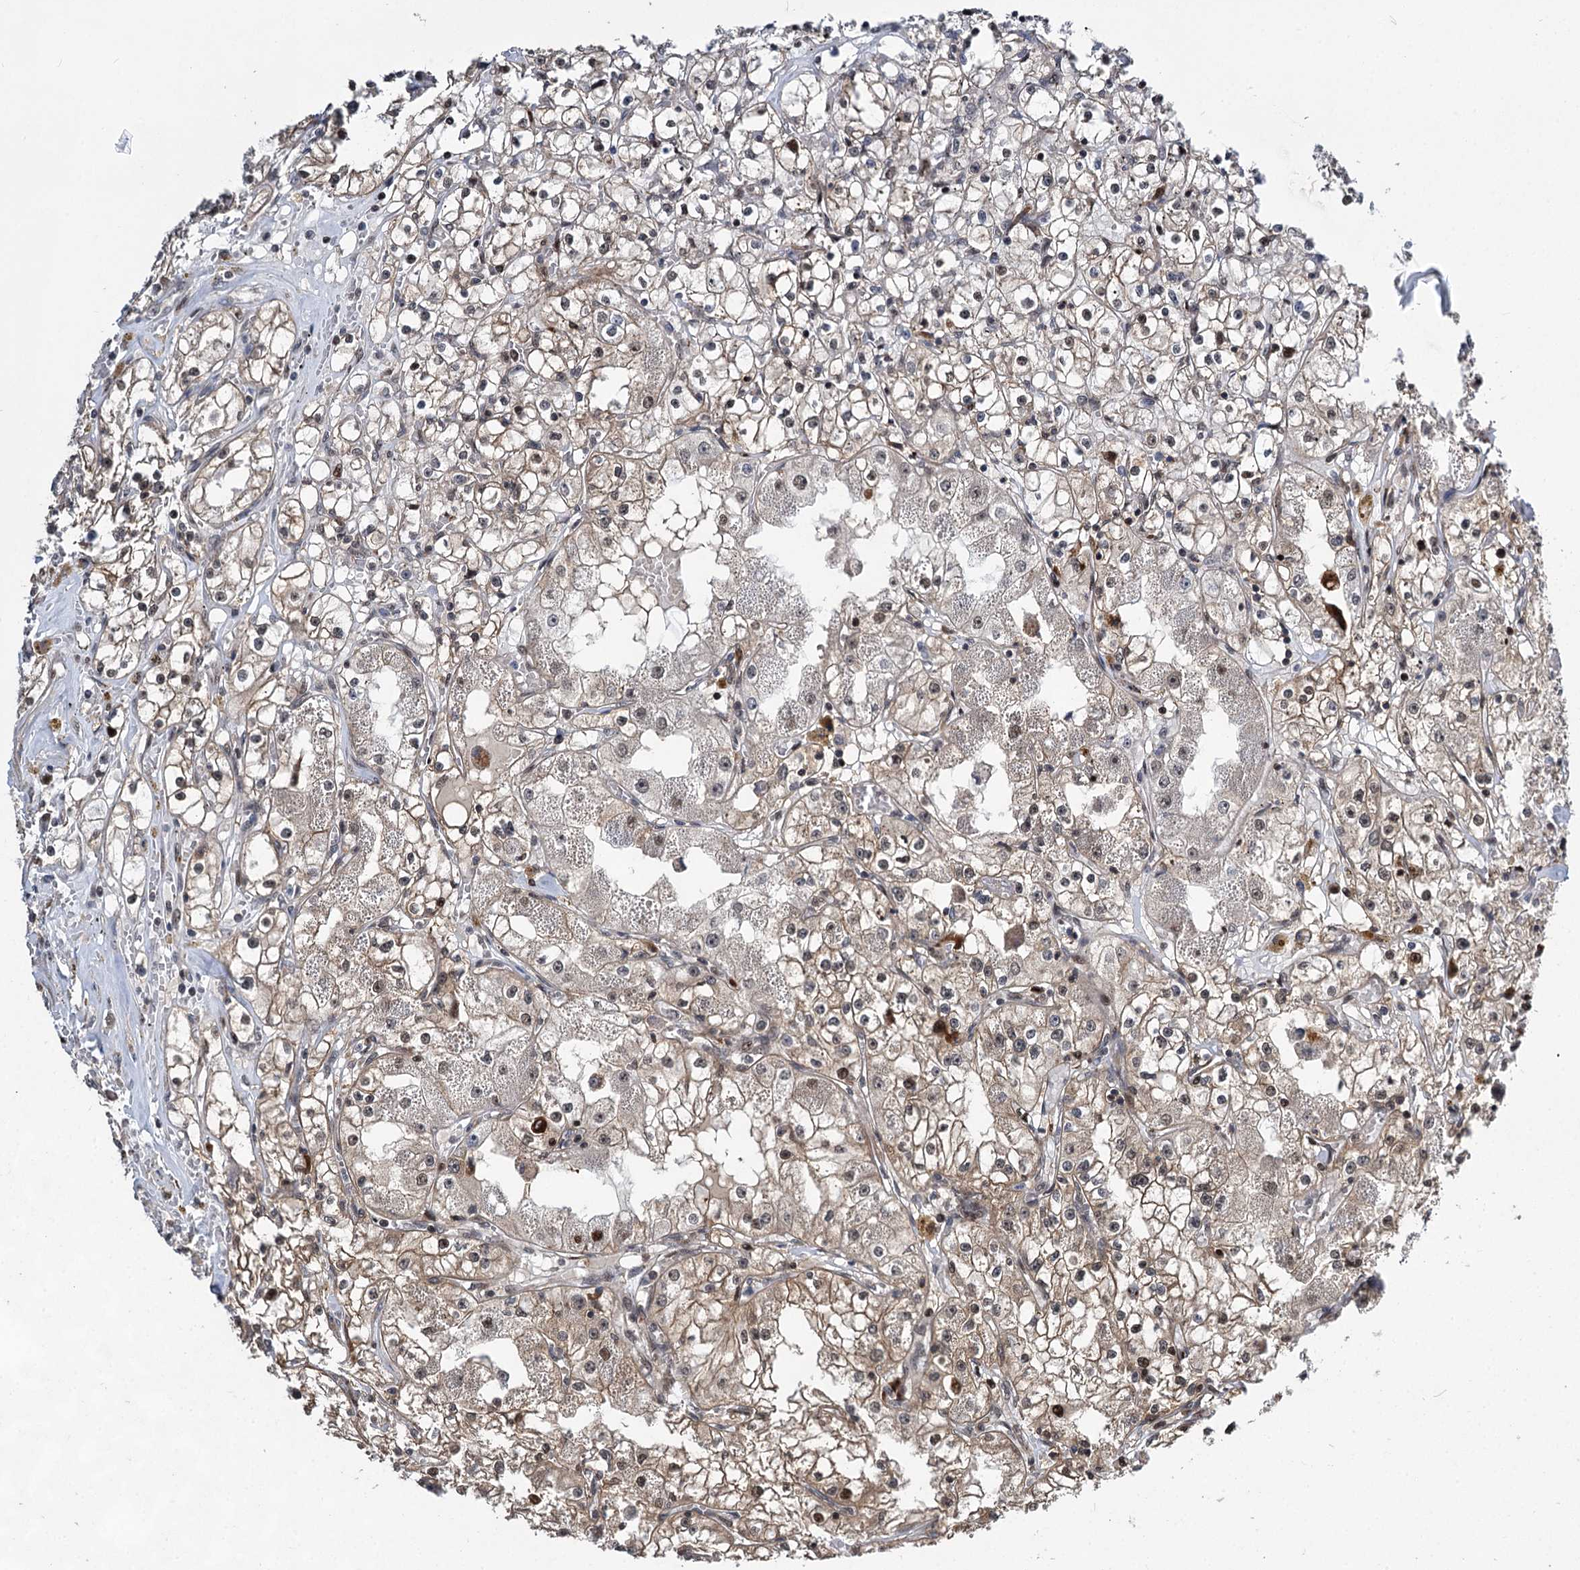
{"staining": {"intensity": "moderate", "quantity": "25%-75%", "location": "cytoplasmic/membranous,nuclear"}, "tissue": "renal cancer", "cell_type": "Tumor cells", "image_type": "cancer", "snomed": [{"axis": "morphology", "description": "Adenocarcinoma, NOS"}, {"axis": "topography", "description": "Kidney"}], "caption": "Brown immunohistochemical staining in renal cancer (adenocarcinoma) exhibits moderate cytoplasmic/membranous and nuclear expression in about 25%-75% of tumor cells.", "gene": "GPBP1", "patient": {"sex": "male", "age": 56}}